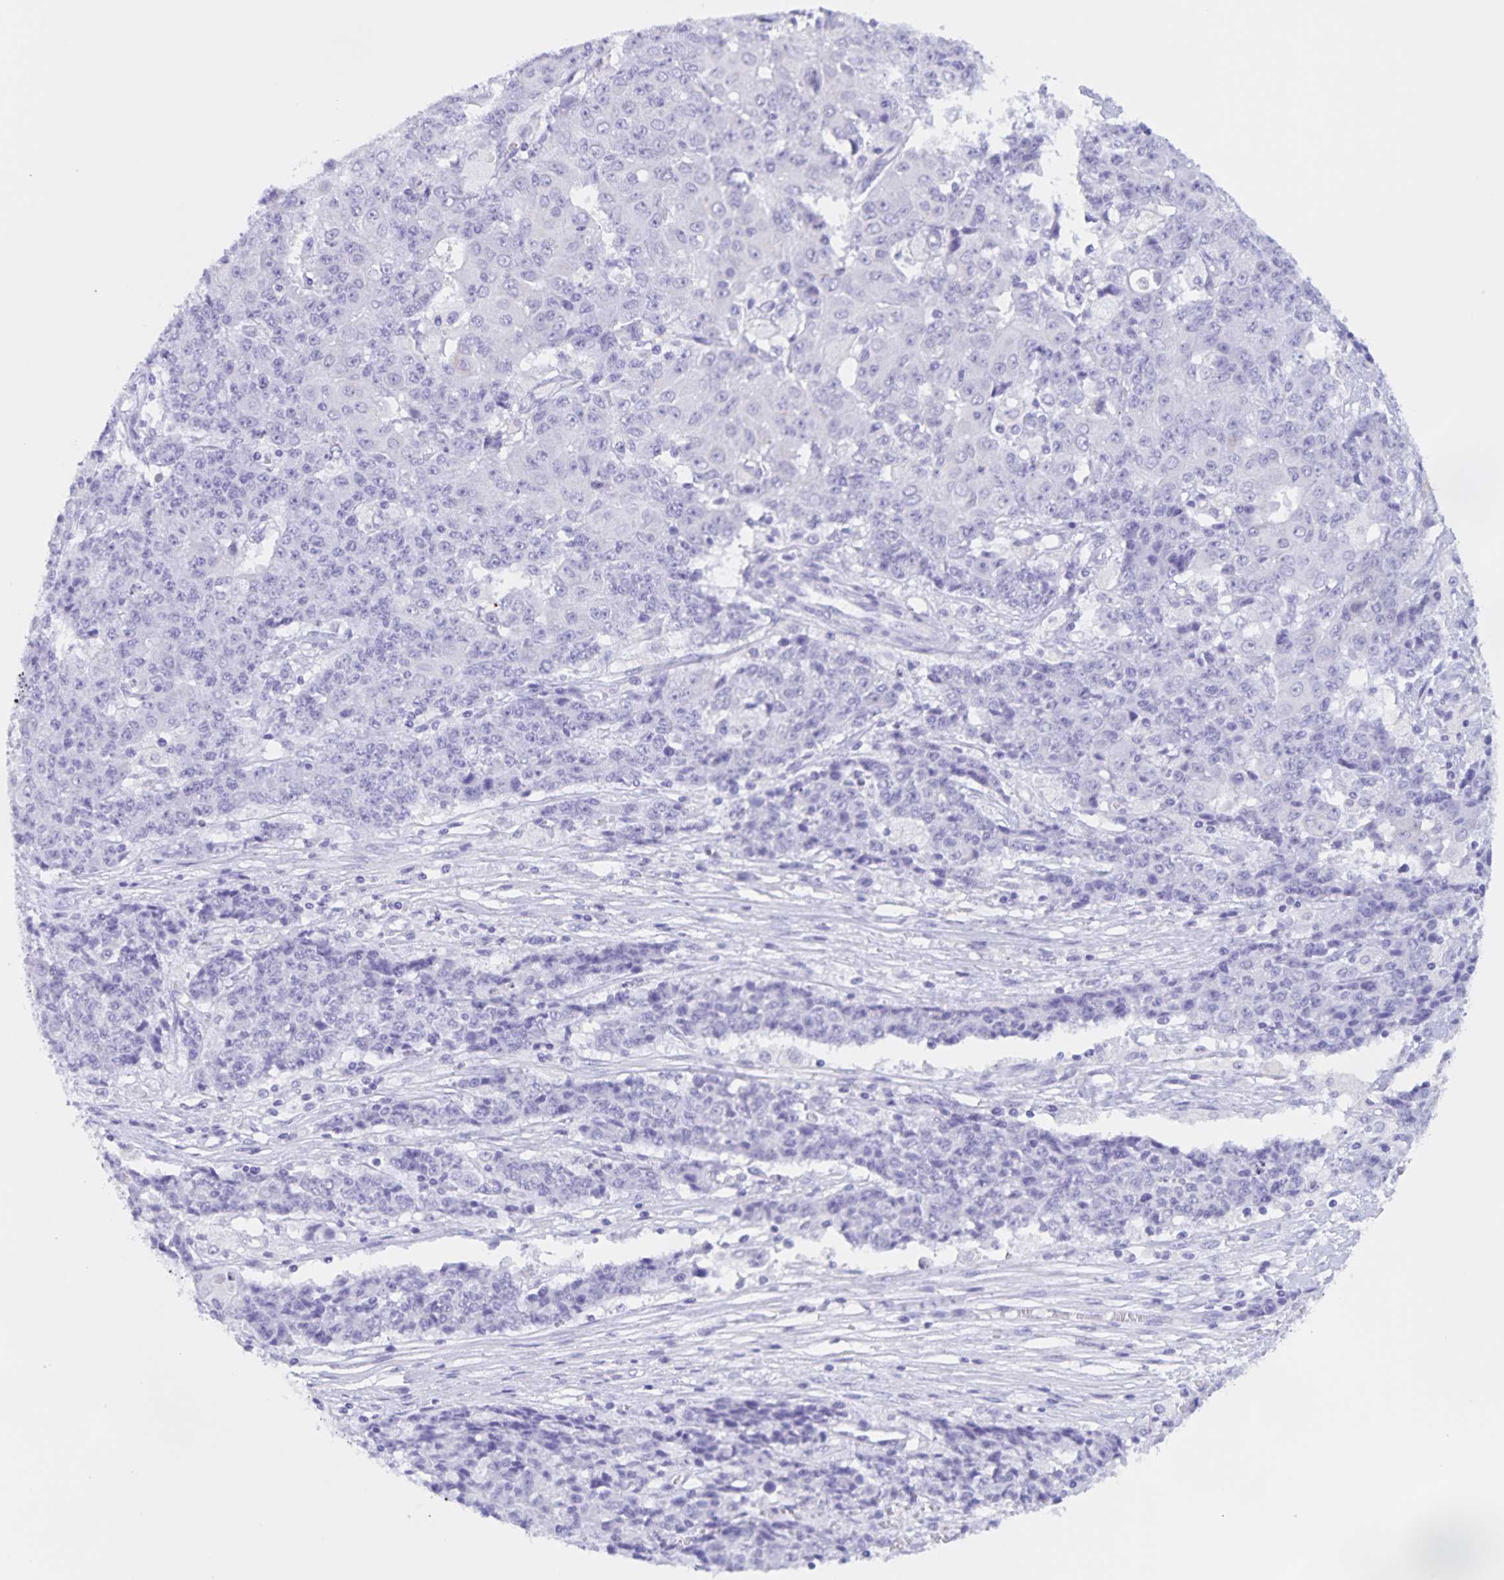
{"staining": {"intensity": "negative", "quantity": "none", "location": "none"}, "tissue": "ovarian cancer", "cell_type": "Tumor cells", "image_type": "cancer", "snomed": [{"axis": "morphology", "description": "Carcinoma, endometroid"}, {"axis": "topography", "description": "Ovary"}], "caption": "Tumor cells are negative for brown protein staining in ovarian endometroid carcinoma.", "gene": "TGIF2LX", "patient": {"sex": "female", "age": 42}}